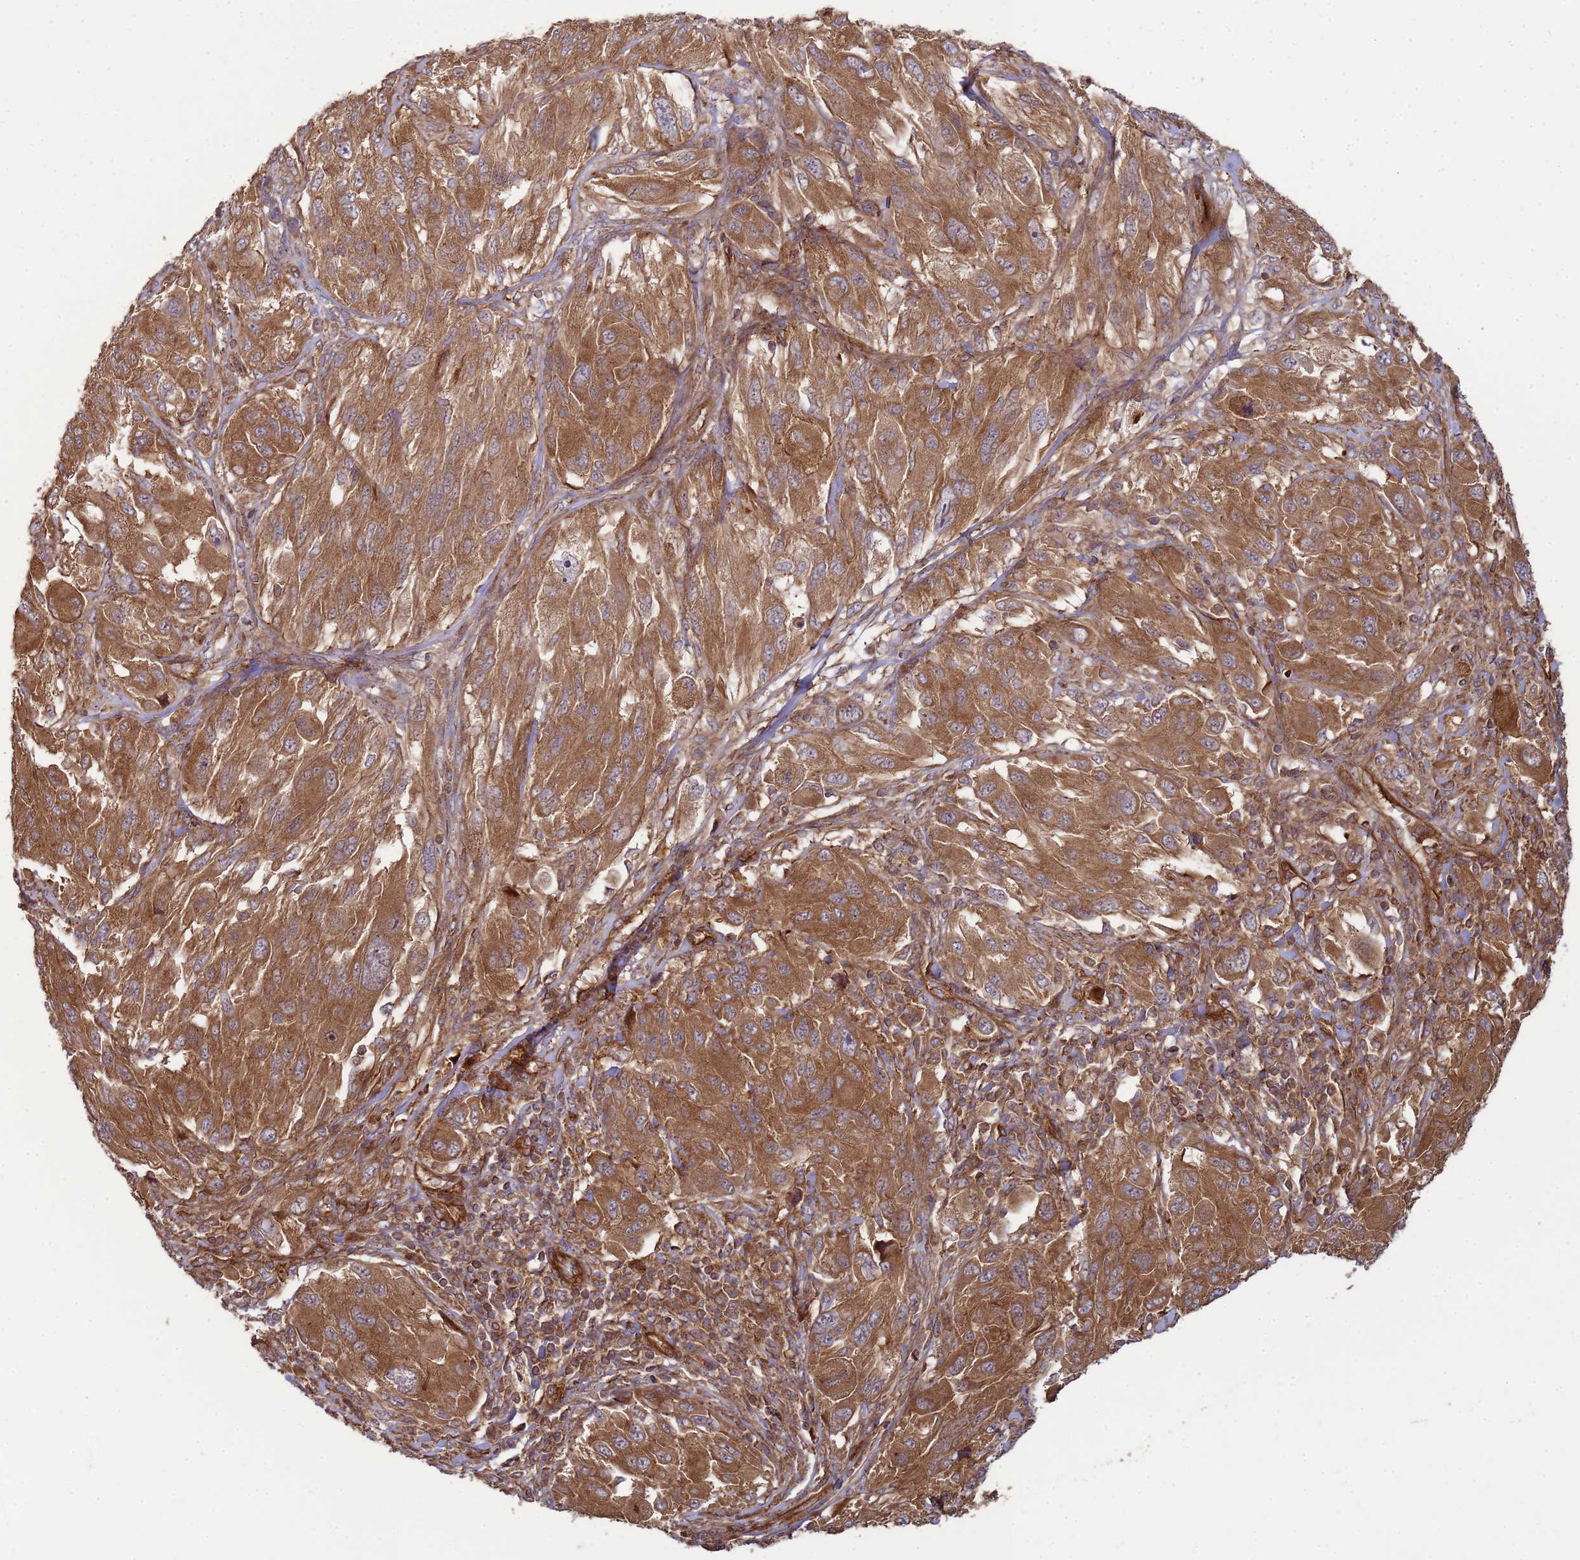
{"staining": {"intensity": "moderate", "quantity": ">75%", "location": "cytoplasmic/membranous"}, "tissue": "melanoma", "cell_type": "Tumor cells", "image_type": "cancer", "snomed": [{"axis": "morphology", "description": "Malignant melanoma, NOS"}, {"axis": "topography", "description": "Skin"}], "caption": "DAB immunohistochemical staining of human malignant melanoma exhibits moderate cytoplasmic/membranous protein staining in about >75% of tumor cells.", "gene": "CNOT1", "patient": {"sex": "female", "age": 91}}